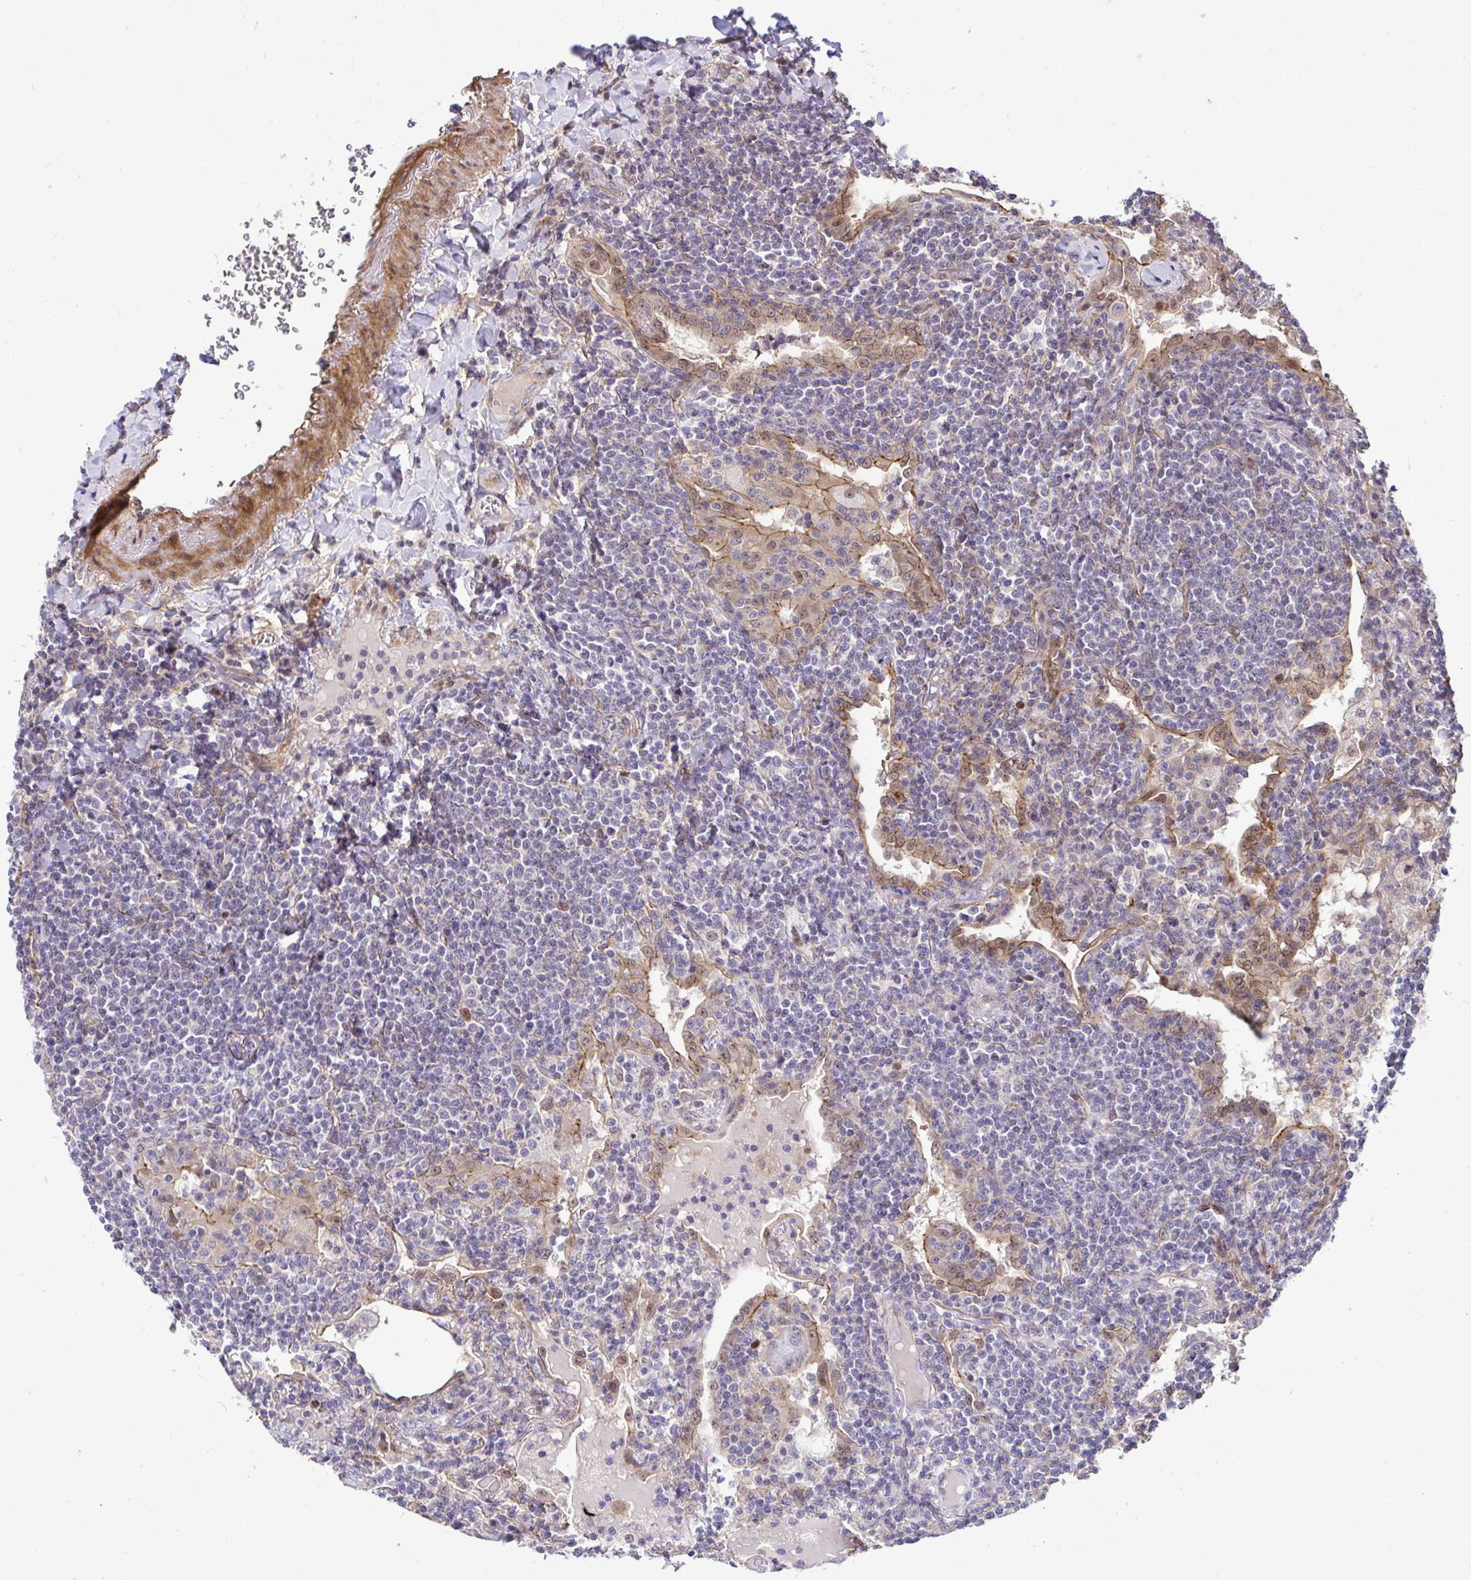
{"staining": {"intensity": "negative", "quantity": "none", "location": "none"}, "tissue": "lymphoma", "cell_type": "Tumor cells", "image_type": "cancer", "snomed": [{"axis": "morphology", "description": "Malignant lymphoma, non-Hodgkin's type, Low grade"}, {"axis": "topography", "description": "Lung"}], "caption": "Protein analysis of lymphoma exhibits no significant positivity in tumor cells.", "gene": "TRIP6", "patient": {"sex": "female", "age": 71}}